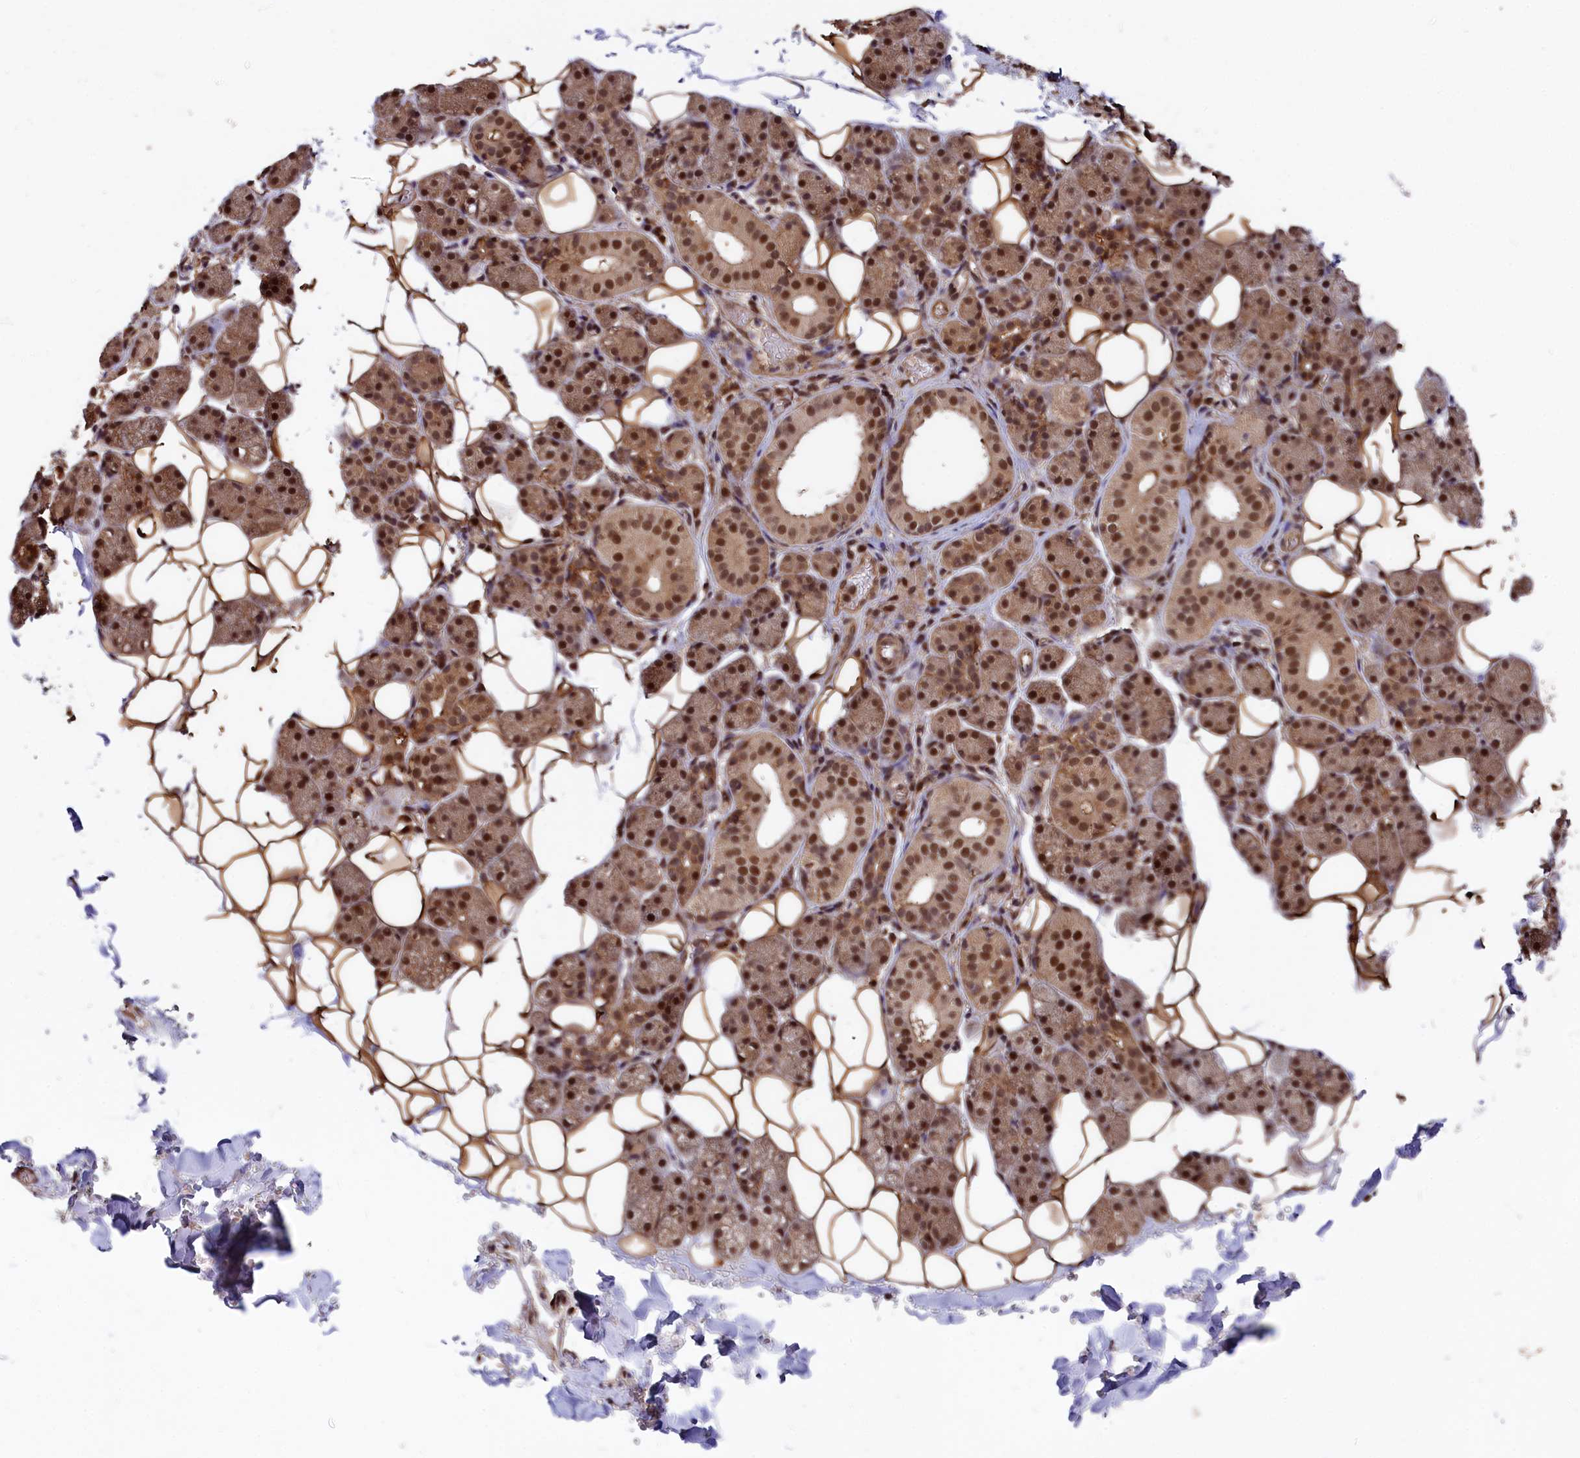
{"staining": {"intensity": "strong", "quantity": ">75%", "location": "cytoplasmic/membranous,nuclear"}, "tissue": "salivary gland", "cell_type": "Glandular cells", "image_type": "normal", "snomed": [{"axis": "morphology", "description": "Normal tissue, NOS"}, {"axis": "topography", "description": "Salivary gland"}], "caption": "IHC (DAB) staining of normal salivary gland reveals strong cytoplasmic/membranous,nuclear protein expression in approximately >75% of glandular cells. (DAB (3,3'-diaminobenzidine) = brown stain, brightfield microscopy at high magnification).", "gene": "ADRM1", "patient": {"sex": "female", "age": 33}}